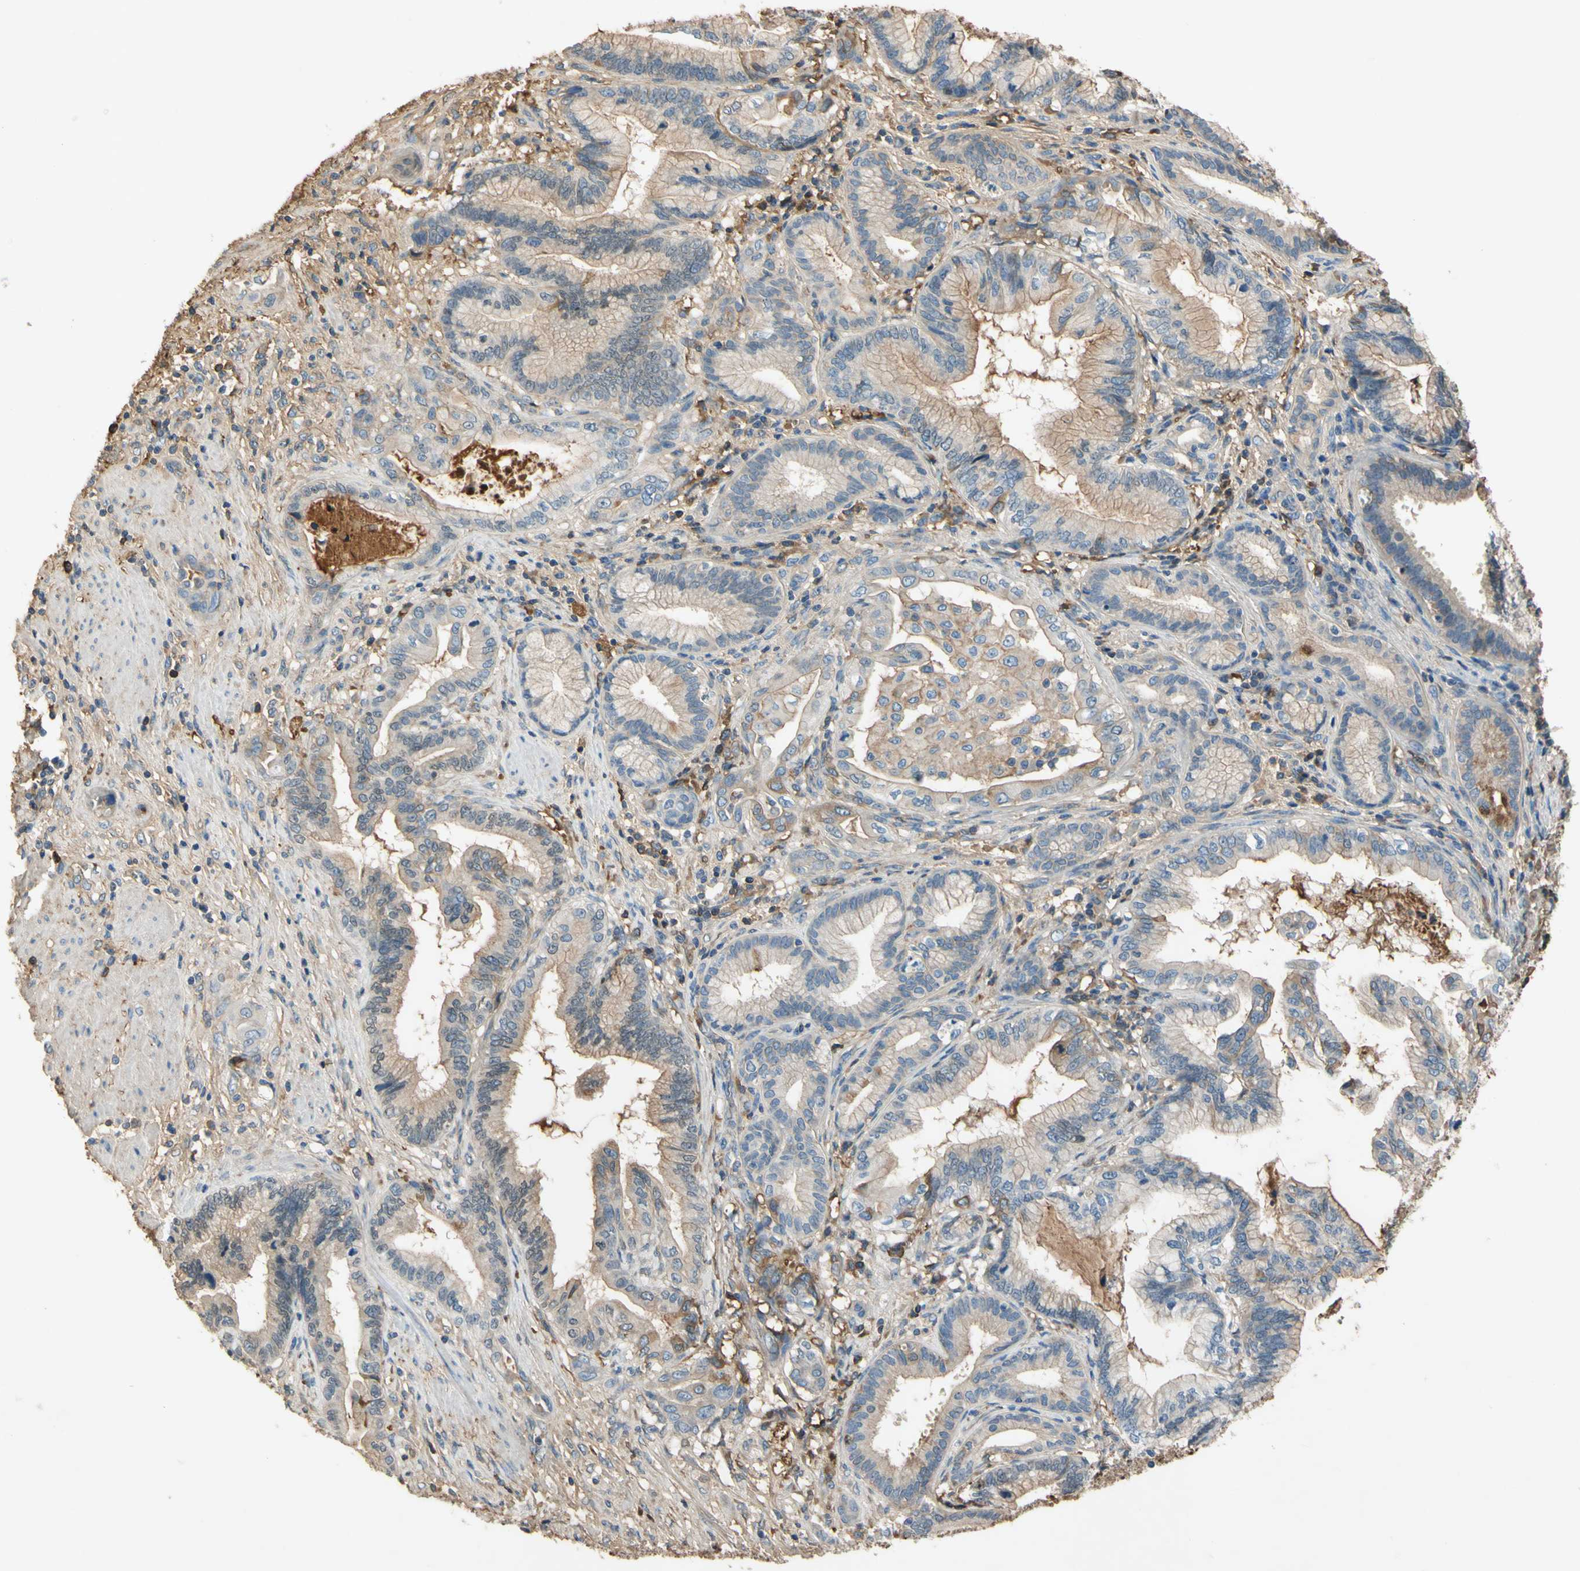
{"staining": {"intensity": "moderate", "quantity": "25%-75%", "location": "cytoplasmic/membranous"}, "tissue": "pancreatic cancer", "cell_type": "Tumor cells", "image_type": "cancer", "snomed": [{"axis": "morphology", "description": "Adenocarcinoma, NOS"}, {"axis": "topography", "description": "Pancreas"}], "caption": "Tumor cells demonstrate moderate cytoplasmic/membranous expression in about 25%-75% of cells in adenocarcinoma (pancreatic). Using DAB (brown) and hematoxylin (blue) stains, captured at high magnification using brightfield microscopy.", "gene": "TIMP2", "patient": {"sex": "female", "age": 64}}